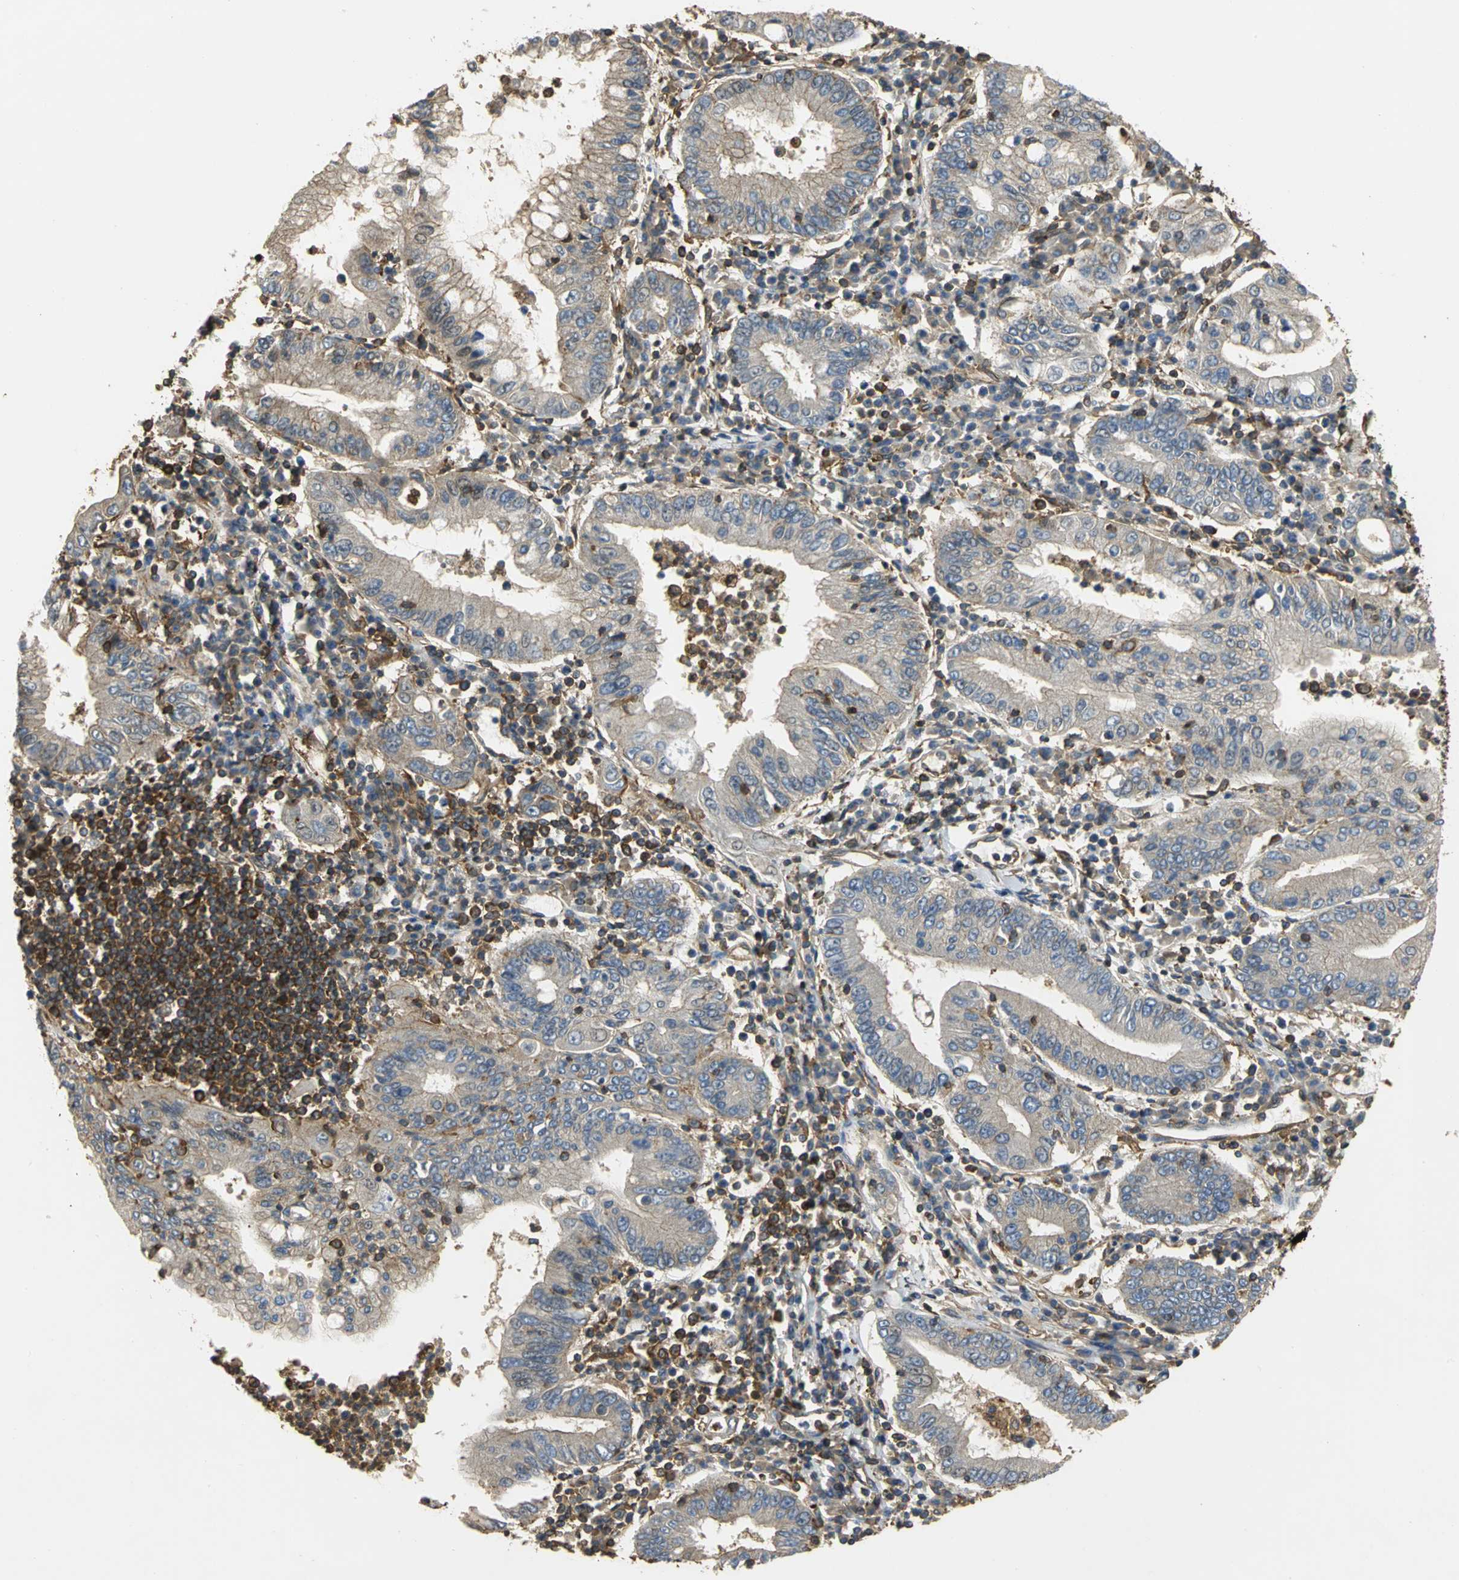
{"staining": {"intensity": "weak", "quantity": "<25%", "location": "cytoplasmic/membranous"}, "tissue": "stomach cancer", "cell_type": "Tumor cells", "image_type": "cancer", "snomed": [{"axis": "morphology", "description": "Normal tissue, NOS"}, {"axis": "morphology", "description": "Adenocarcinoma, NOS"}, {"axis": "topography", "description": "Esophagus"}, {"axis": "topography", "description": "Stomach, upper"}, {"axis": "topography", "description": "Peripheral nerve tissue"}], "caption": "IHC of stomach cancer (adenocarcinoma) exhibits no expression in tumor cells. (Brightfield microscopy of DAB (3,3'-diaminobenzidine) IHC at high magnification).", "gene": "TLN1", "patient": {"sex": "male", "age": 62}}